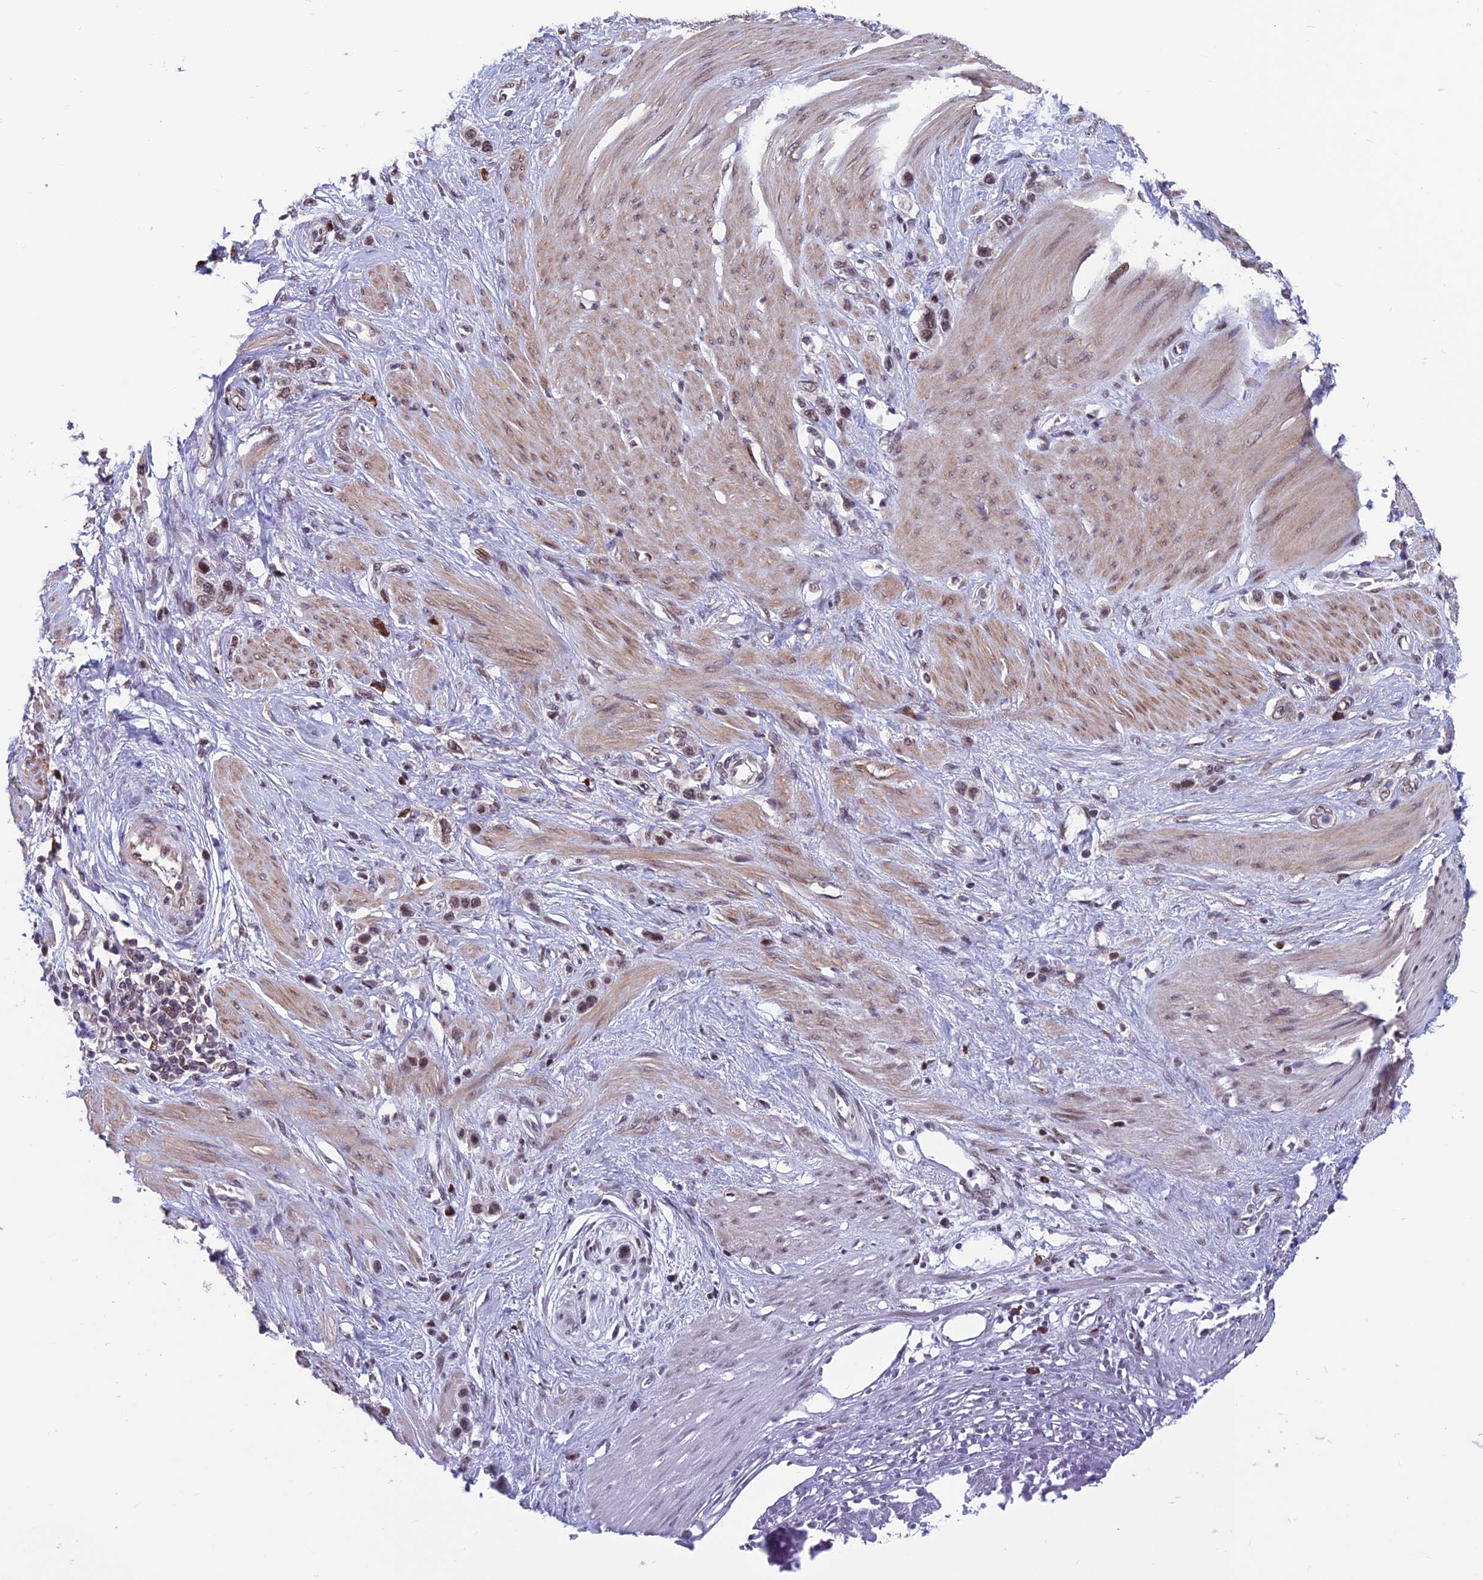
{"staining": {"intensity": "moderate", "quantity": ">75%", "location": "nuclear"}, "tissue": "stomach cancer", "cell_type": "Tumor cells", "image_type": "cancer", "snomed": [{"axis": "morphology", "description": "Adenocarcinoma, NOS"}, {"axis": "morphology", "description": "Adenocarcinoma, High grade"}, {"axis": "topography", "description": "Stomach, upper"}, {"axis": "topography", "description": "Stomach, lower"}], "caption": "This is a histology image of immunohistochemistry staining of stomach cancer, which shows moderate positivity in the nuclear of tumor cells.", "gene": "KIAA1191", "patient": {"sex": "female", "age": 65}}